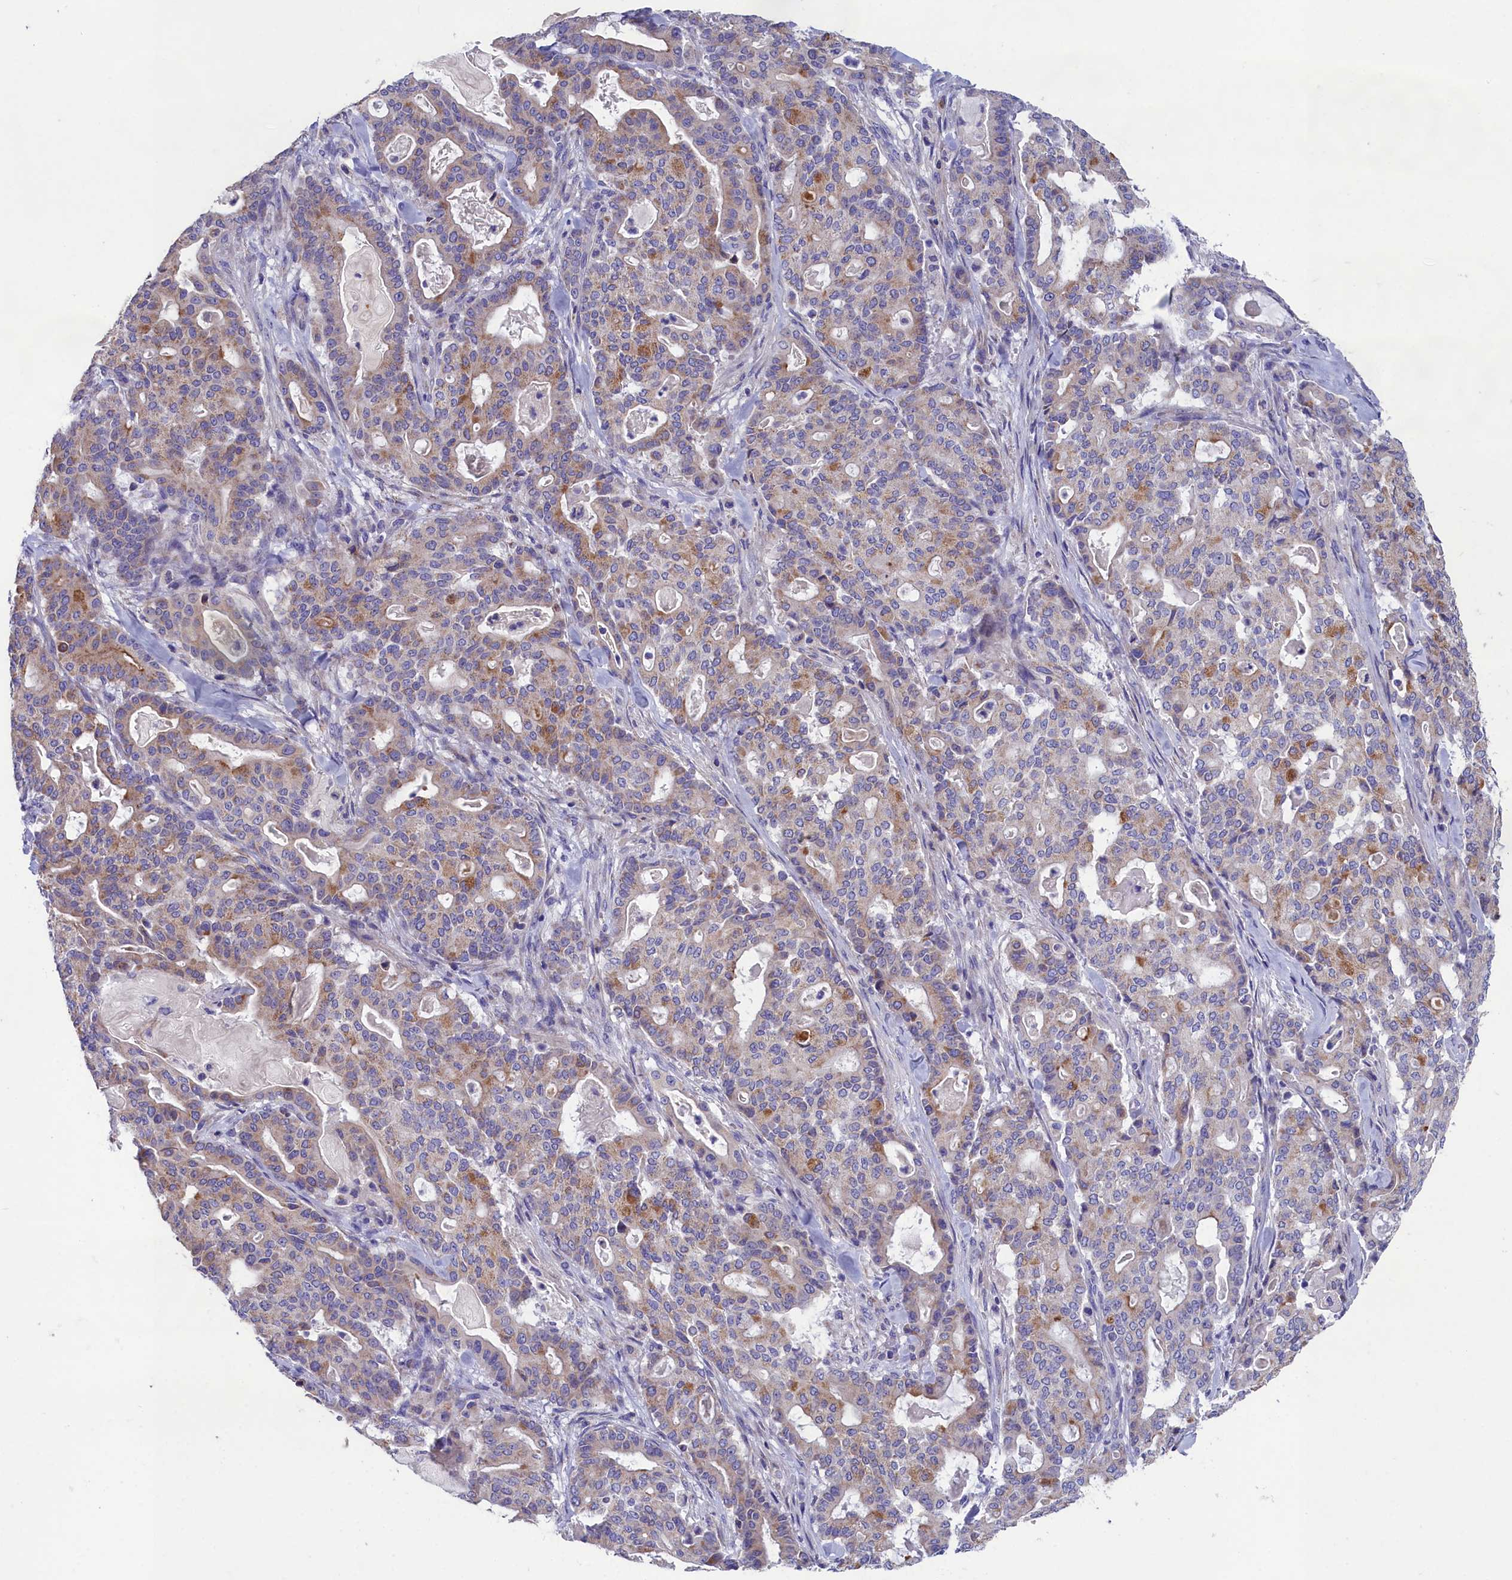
{"staining": {"intensity": "moderate", "quantity": "<25%", "location": "cytoplasmic/membranous"}, "tissue": "pancreatic cancer", "cell_type": "Tumor cells", "image_type": "cancer", "snomed": [{"axis": "morphology", "description": "Adenocarcinoma, NOS"}, {"axis": "topography", "description": "Pancreas"}], "caption": "Pancreatic cancer (adenocarcinoma) was stained to show a protein in brown. There is low levels of moderate cytoplasmic/membranous positivity in about <25% of tumor cells.", "gene": "PRDM12", "patient": {"sex": "male", "age": 63}}